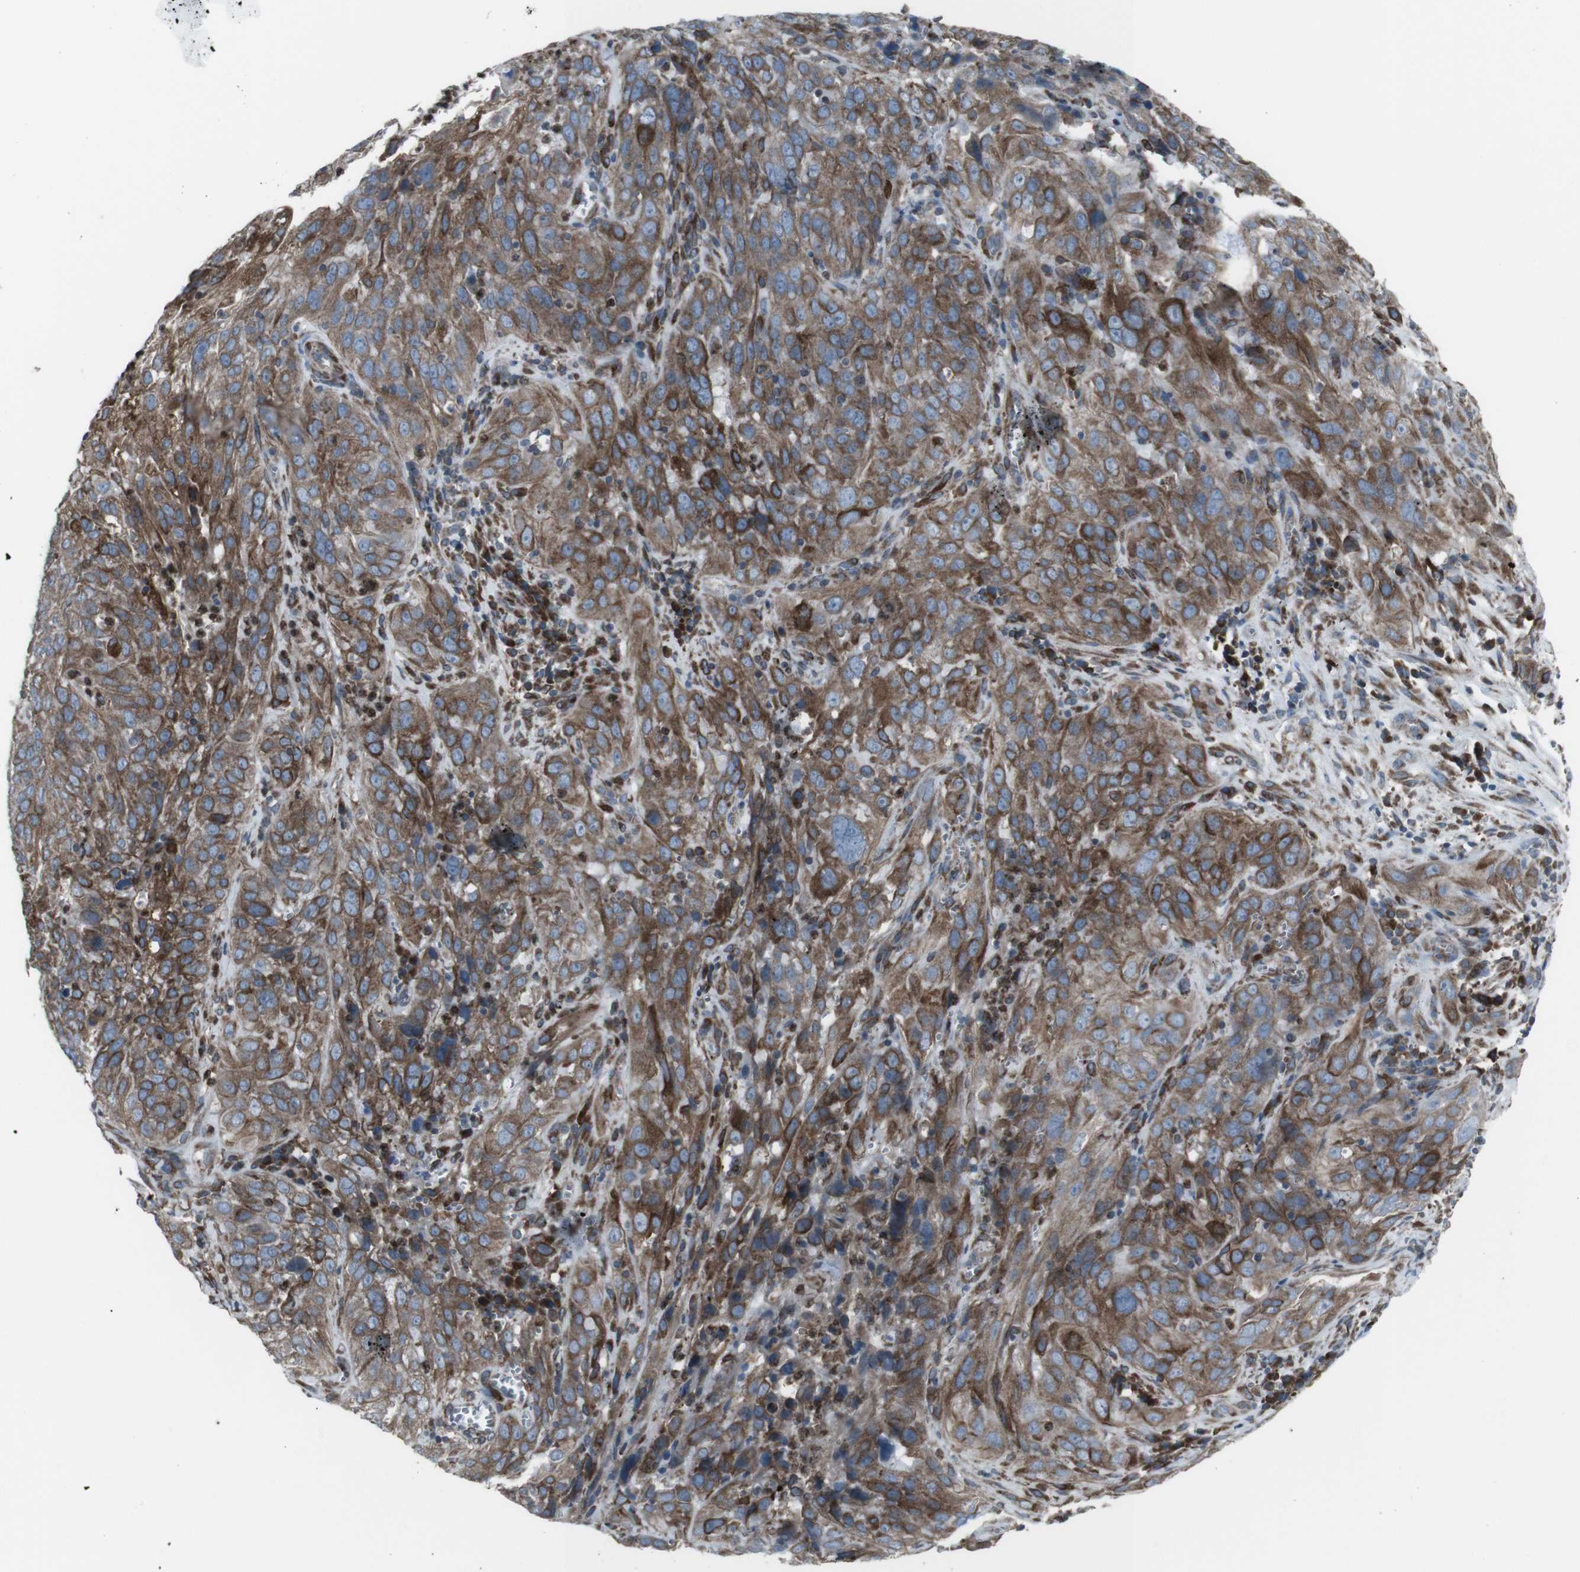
{"staining": {"intensity": "moderate", "quantity": ">75%", "location": "cytoplasmic/membranous"}, "tissue": "cervical cancer", "cell_type": "Tumor cells", "image_type": "cancer", "snomed": [{"axis": "morphology", "description": "Squamous cell carcinoma, NOS"}, {"axis": "topography", "description": "Cervix"}], "caption": "An immunohistochemistry (IHC) micrograph of neoplastic tissue is shown. Protein staining in brown highlights moderate cytoplasmic/membranous positivity in squamous cell carcinoma (cervical) within tumor cells. The protein of interest is stained brown, and the nuclei are stained in blue (DAB IHC with brightfield microscopy, high magnification).", "gene": "LNPK", "patient": {"sex": "female", "age": 32}}